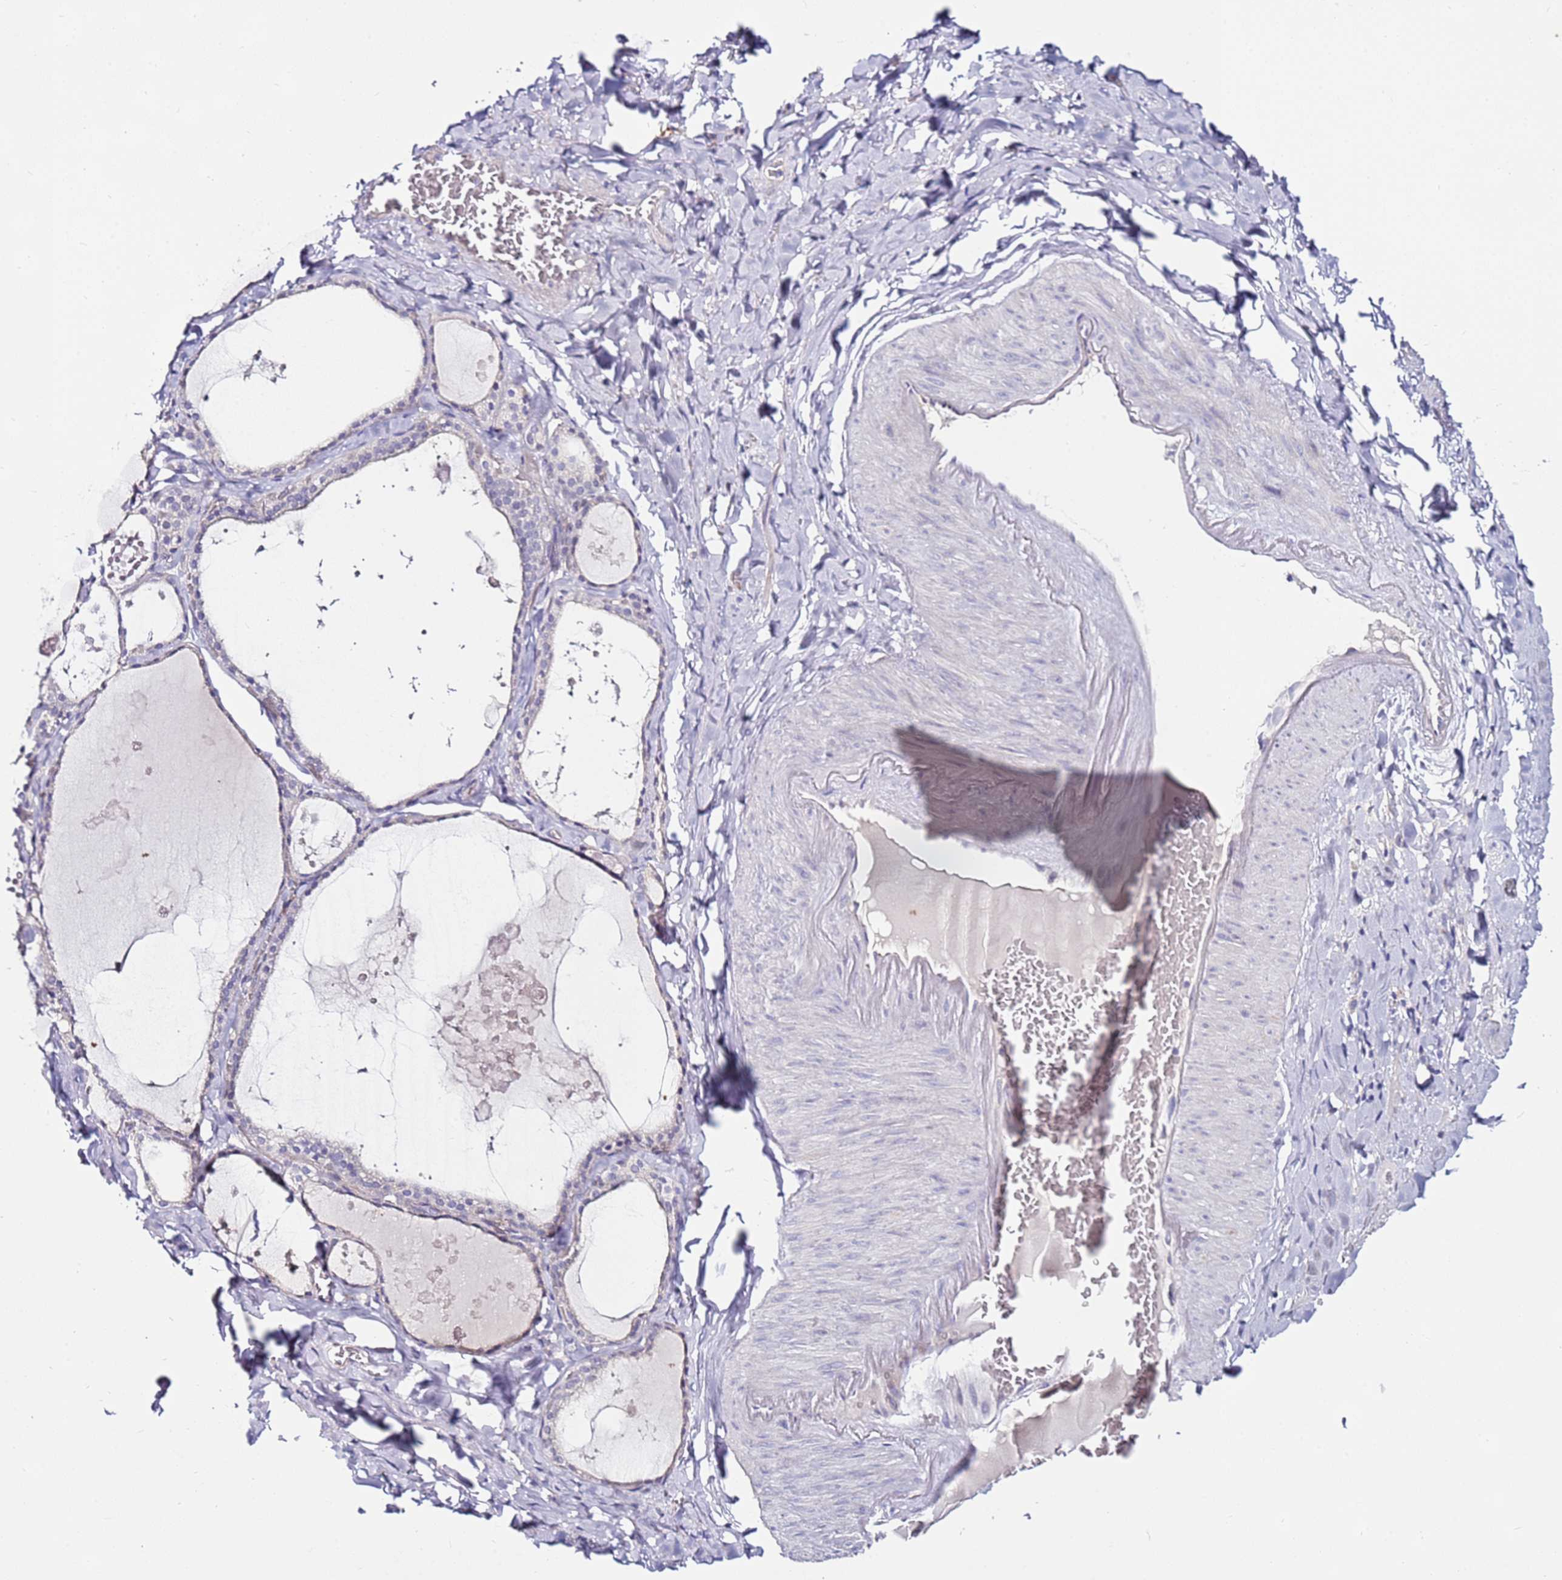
{"staining": {"intensity": "negative", "quantity": "none", "location": "none"}, "tissue": "thyroid gland", "cell_type": "Glandular cells", "image_type": "normal", "snomed": [{"axis": "morphology", "description": "Normal tissue, NOS"}, {"axis": "topography", "description": "Thyroid gland"}], "caption": "Immunohistochemistry photomicrograph of normal thyroid gland: human thyroid gland stained with DAB (3,3'-diaminobenzidine) displays no significant protein staining in glandular cells.", "gene": "SRRM5", "patient": {"sex": "male", "age": 56}}